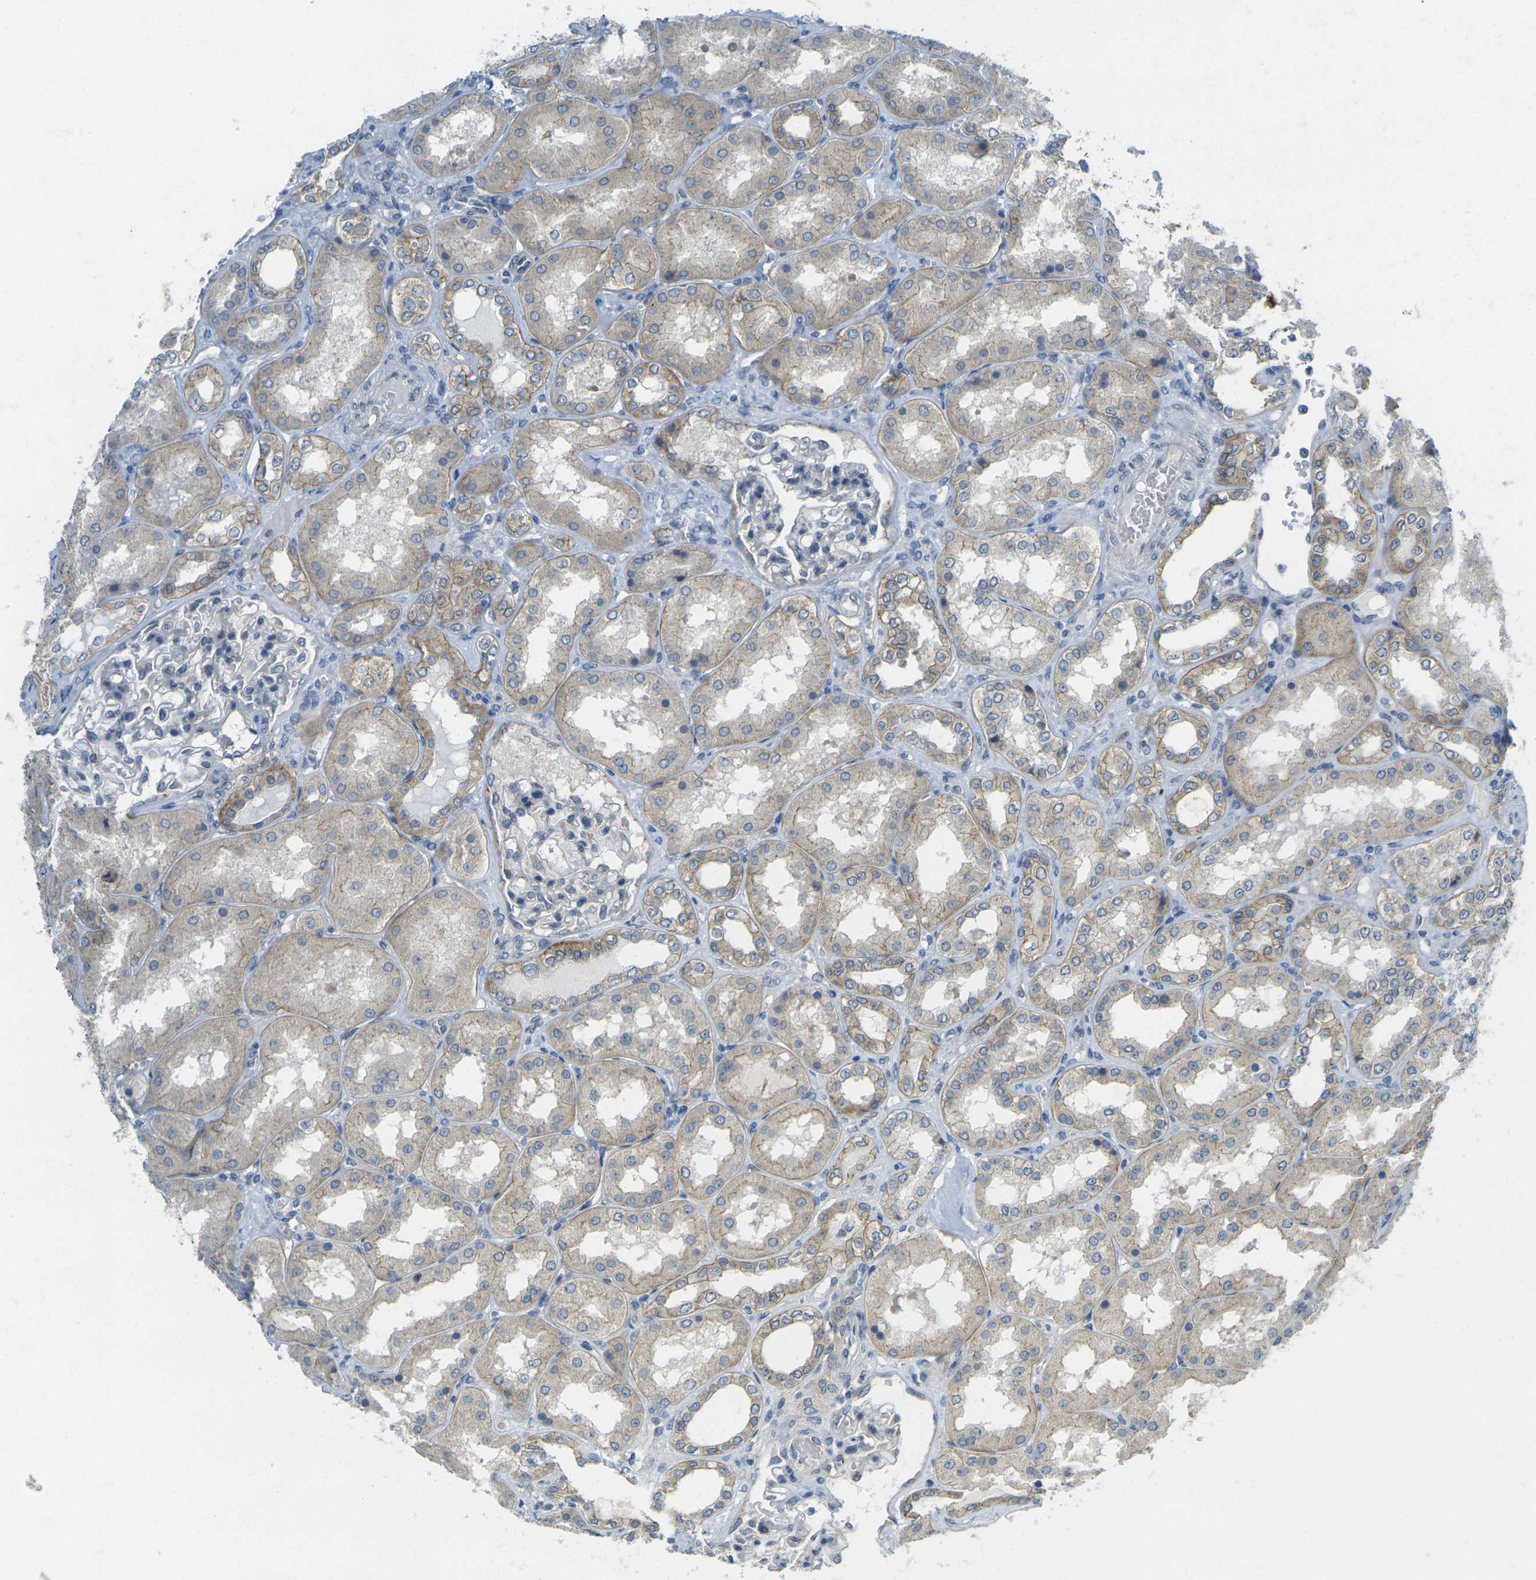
{"staining": {"intensity": "weak", "quantity": "<25%", "location": "cytoplasmic/membranous"}, "tissue": "kidney", "cell_type": "Cells in glomeruli", "image_type": "normal", "snomed": [{"axis": "morphology", "description": "Normal tissue, NOS"}, {"axis": "topography", "description": "Kidney"}], "caption": "Normal kidney was stained to show a protein in brown. There is no significant staining in cells in glomeruli.", "gene": "RHBDD1", "patient": {"sex": "female", "age": 56}}